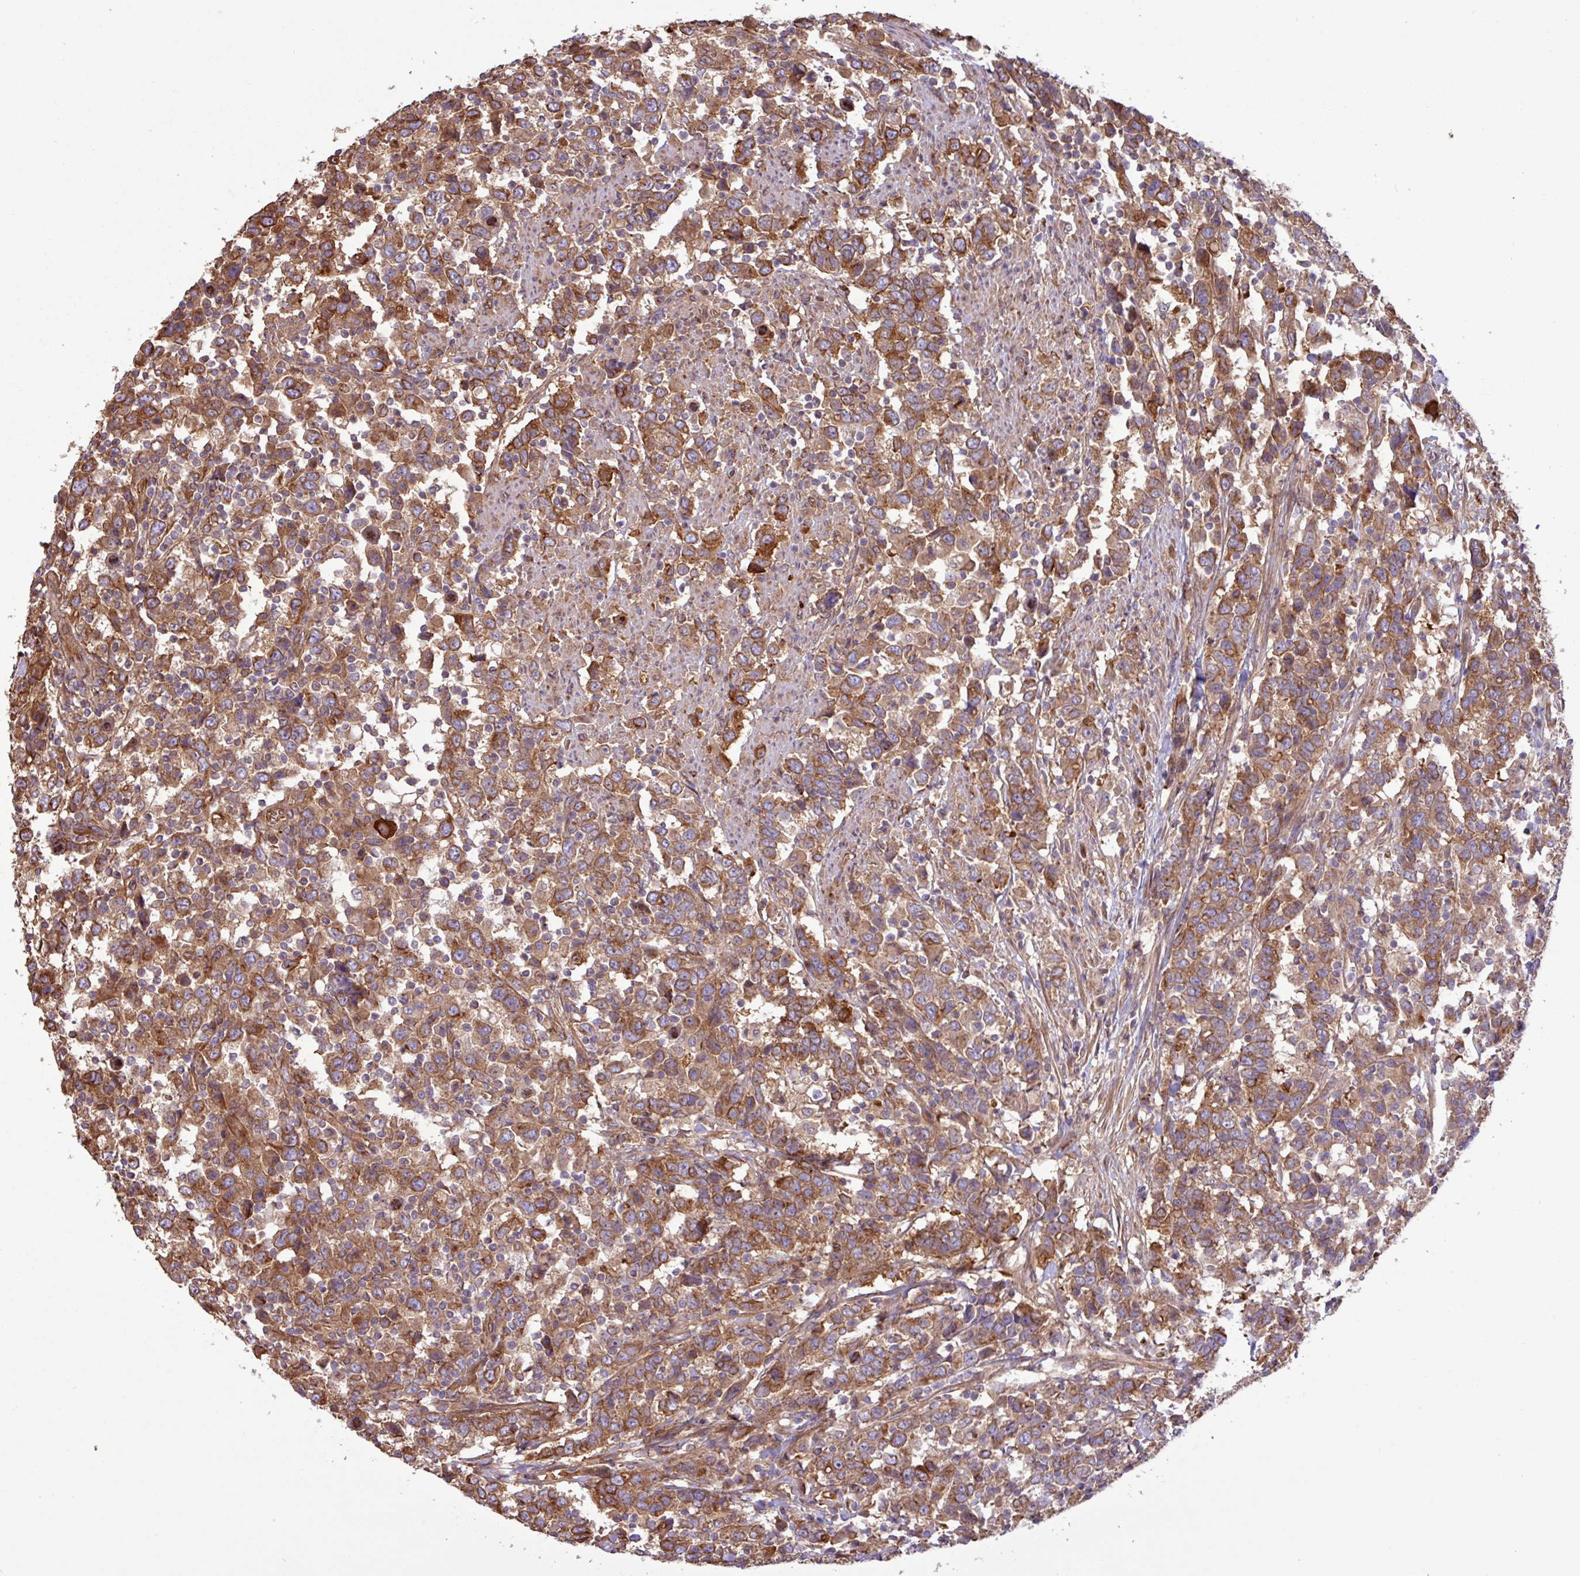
{"staining": {"intensity": "strong", "quantity": ">75%", "location": "cytoplasmic/membranous"}, "tissue": "urothelial cancer", "cell_type": "Tumor cells", "image_type": "cancer", "snomed": [{"axis": "morphology", "description": "Urothelial carcinoma, High grade"}, {"axis": "topography", "description": "Urinary bladder"}], "caption": "Human high-grade urothelial carcinoma stained for a protein (brown) demonstrates strong cytoplasmic/membranous positive staining in approximately >75% of tumor cells.", "gene": "ZNF300", "patient": {"sex": "male", "age": 61}}